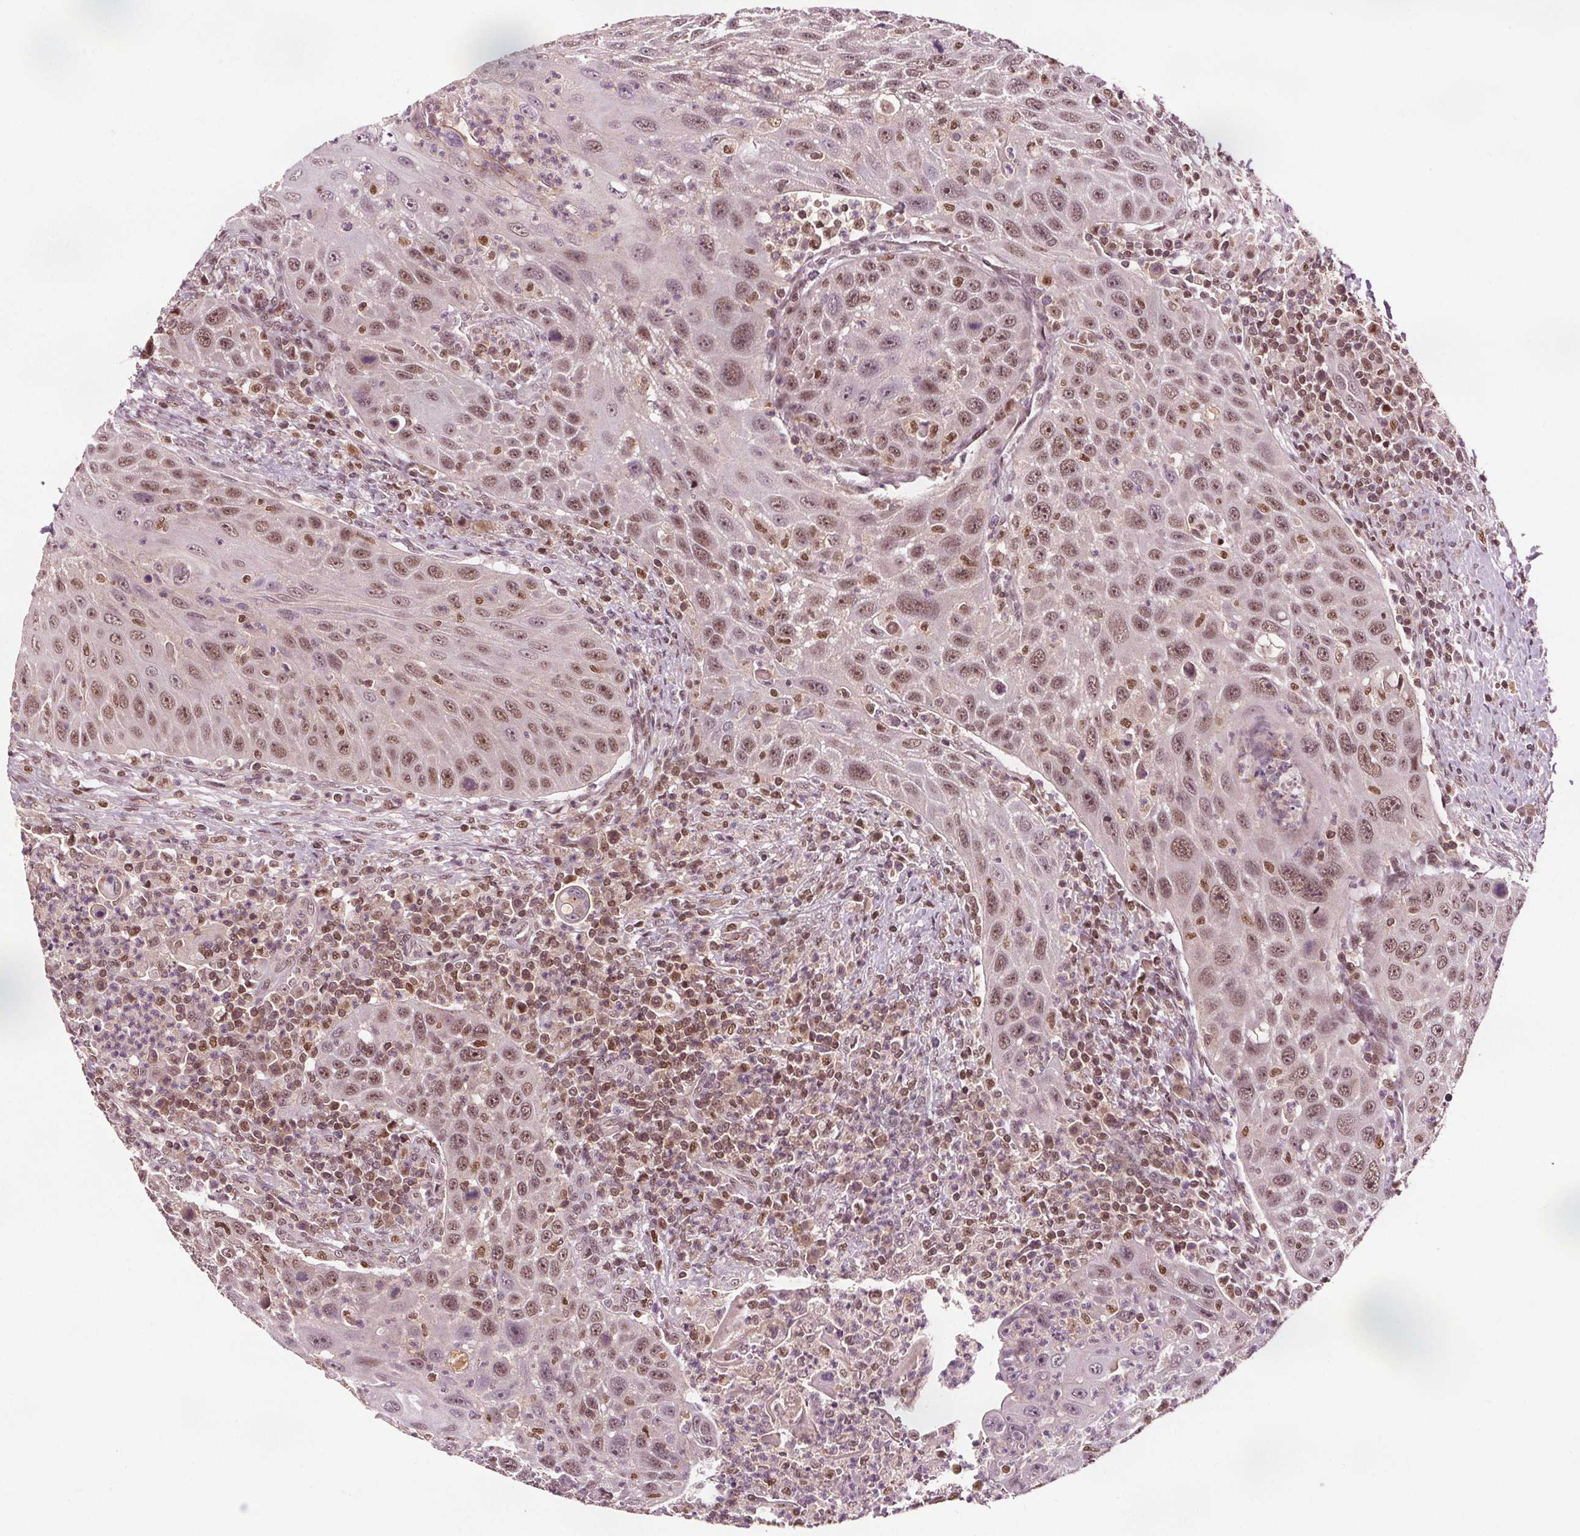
{"staining": {"intensity": "moderate", "quantity": ">75%", "location": "nuclear"}, "tissue": "head and neck cancer", "cell_type": "Tumor cells", "image_type": "cancer", "snomed": [{"axis": "morphology", "description": "Squamous cell carcinoma, NOS"}, {"axis": "topography", "description": "Head-Neck"}], "caption": "Tumor cells exhibit moderate nuclear expression in approximately >75% of cells in squamous cell carcinoma (head and neck).", "gene": "DDX11", "patient": {"sex": "male", "age": 69}}